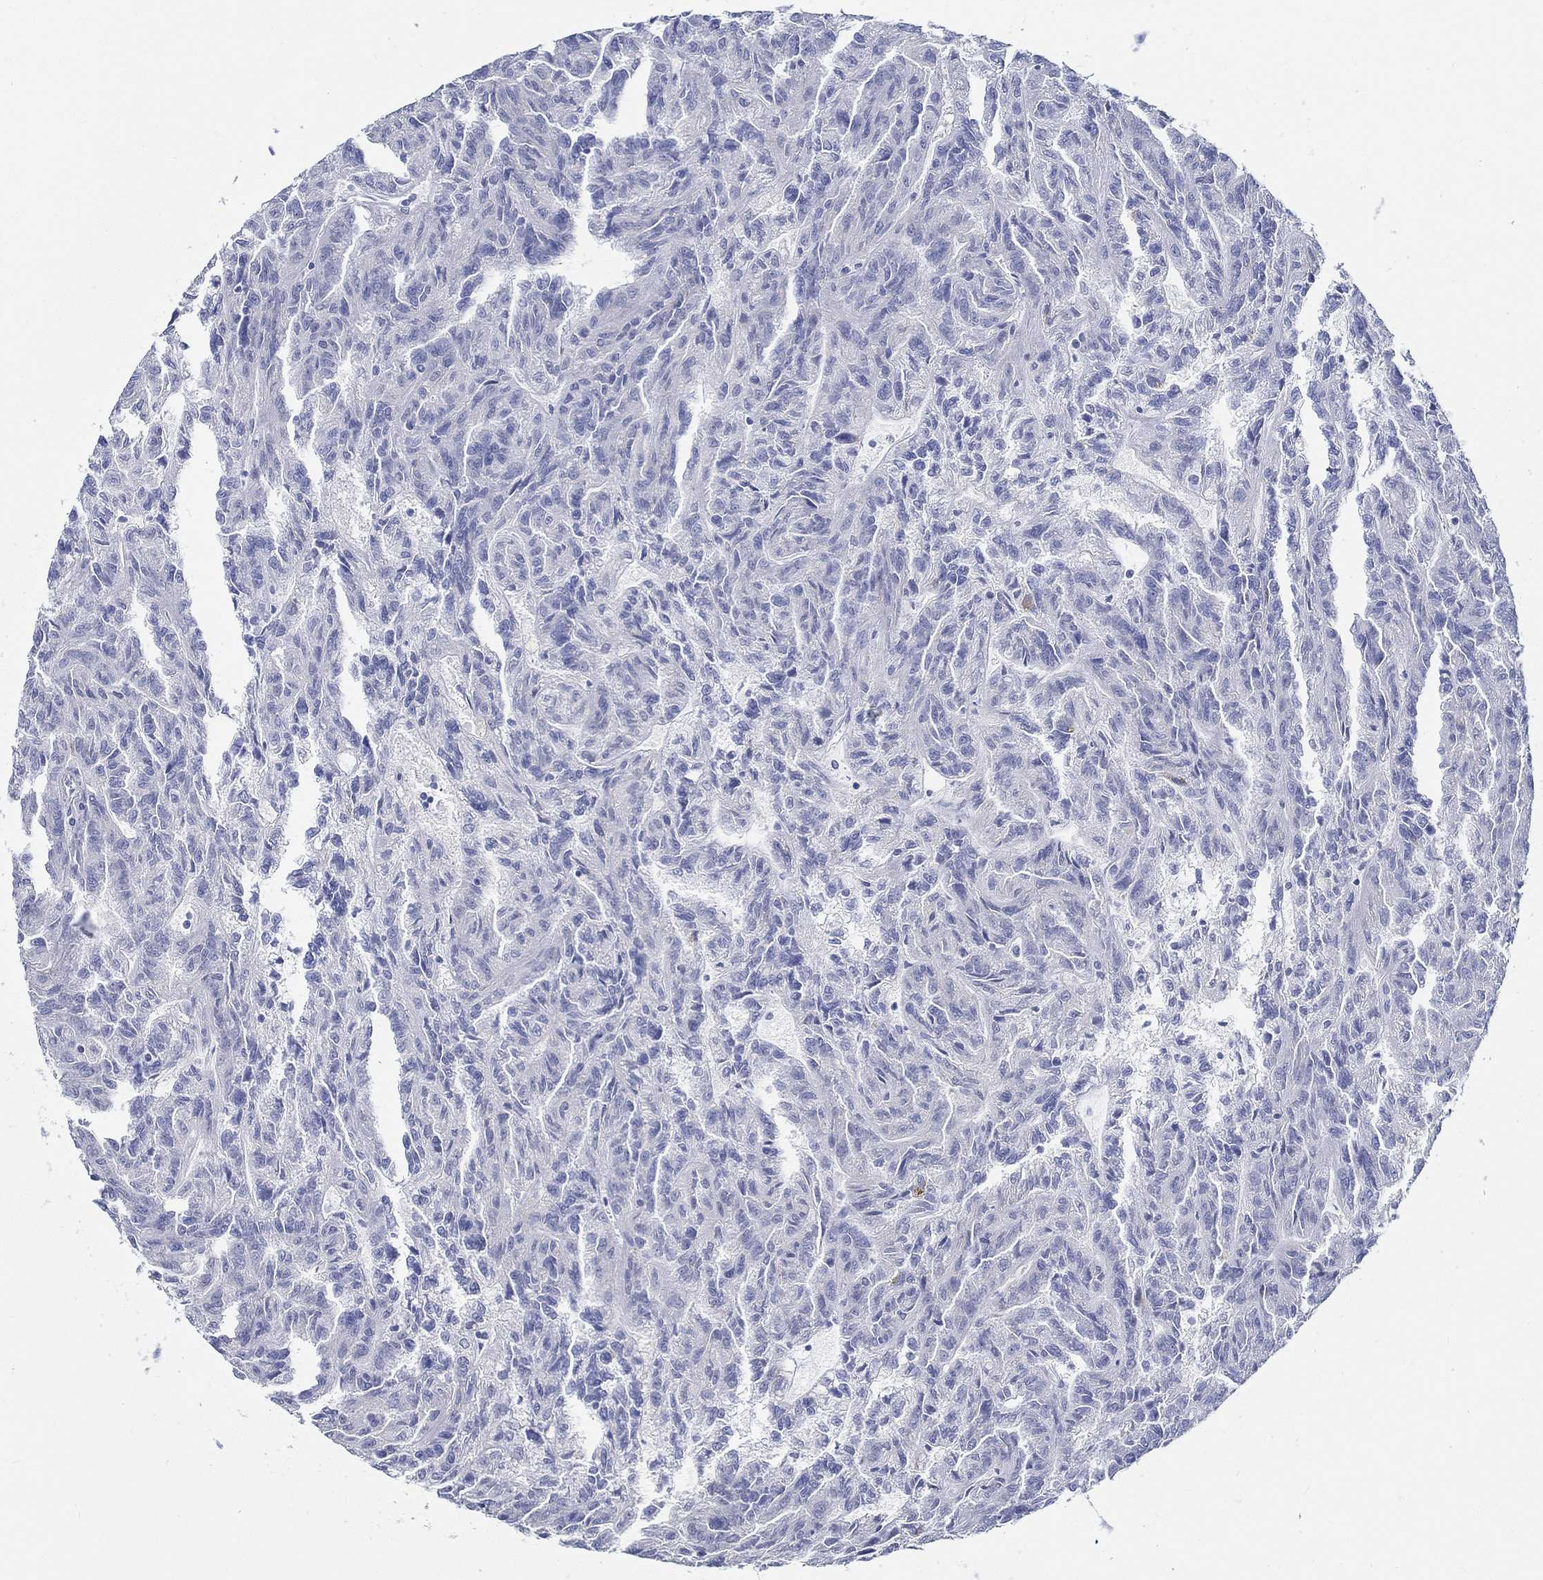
{"staining": {"intensity": "negative", "quantity": "none", "location": "none"}, "tissue": "renal cancer", "cell_type": "Tumor cells", "image_type": "cancer", "snomed": [{"axis": "morphology", "description": "Adenocarcinoma, NOS"}, {"axis": "topography", "description": "Kidney"}], "caption": "Adenocarcinoma (renal) was stained to show a protein in brown. There is no significant positivity in tumor cells.", "gene": "RD3L", "patient": {"sex": "male", "age": 79}}